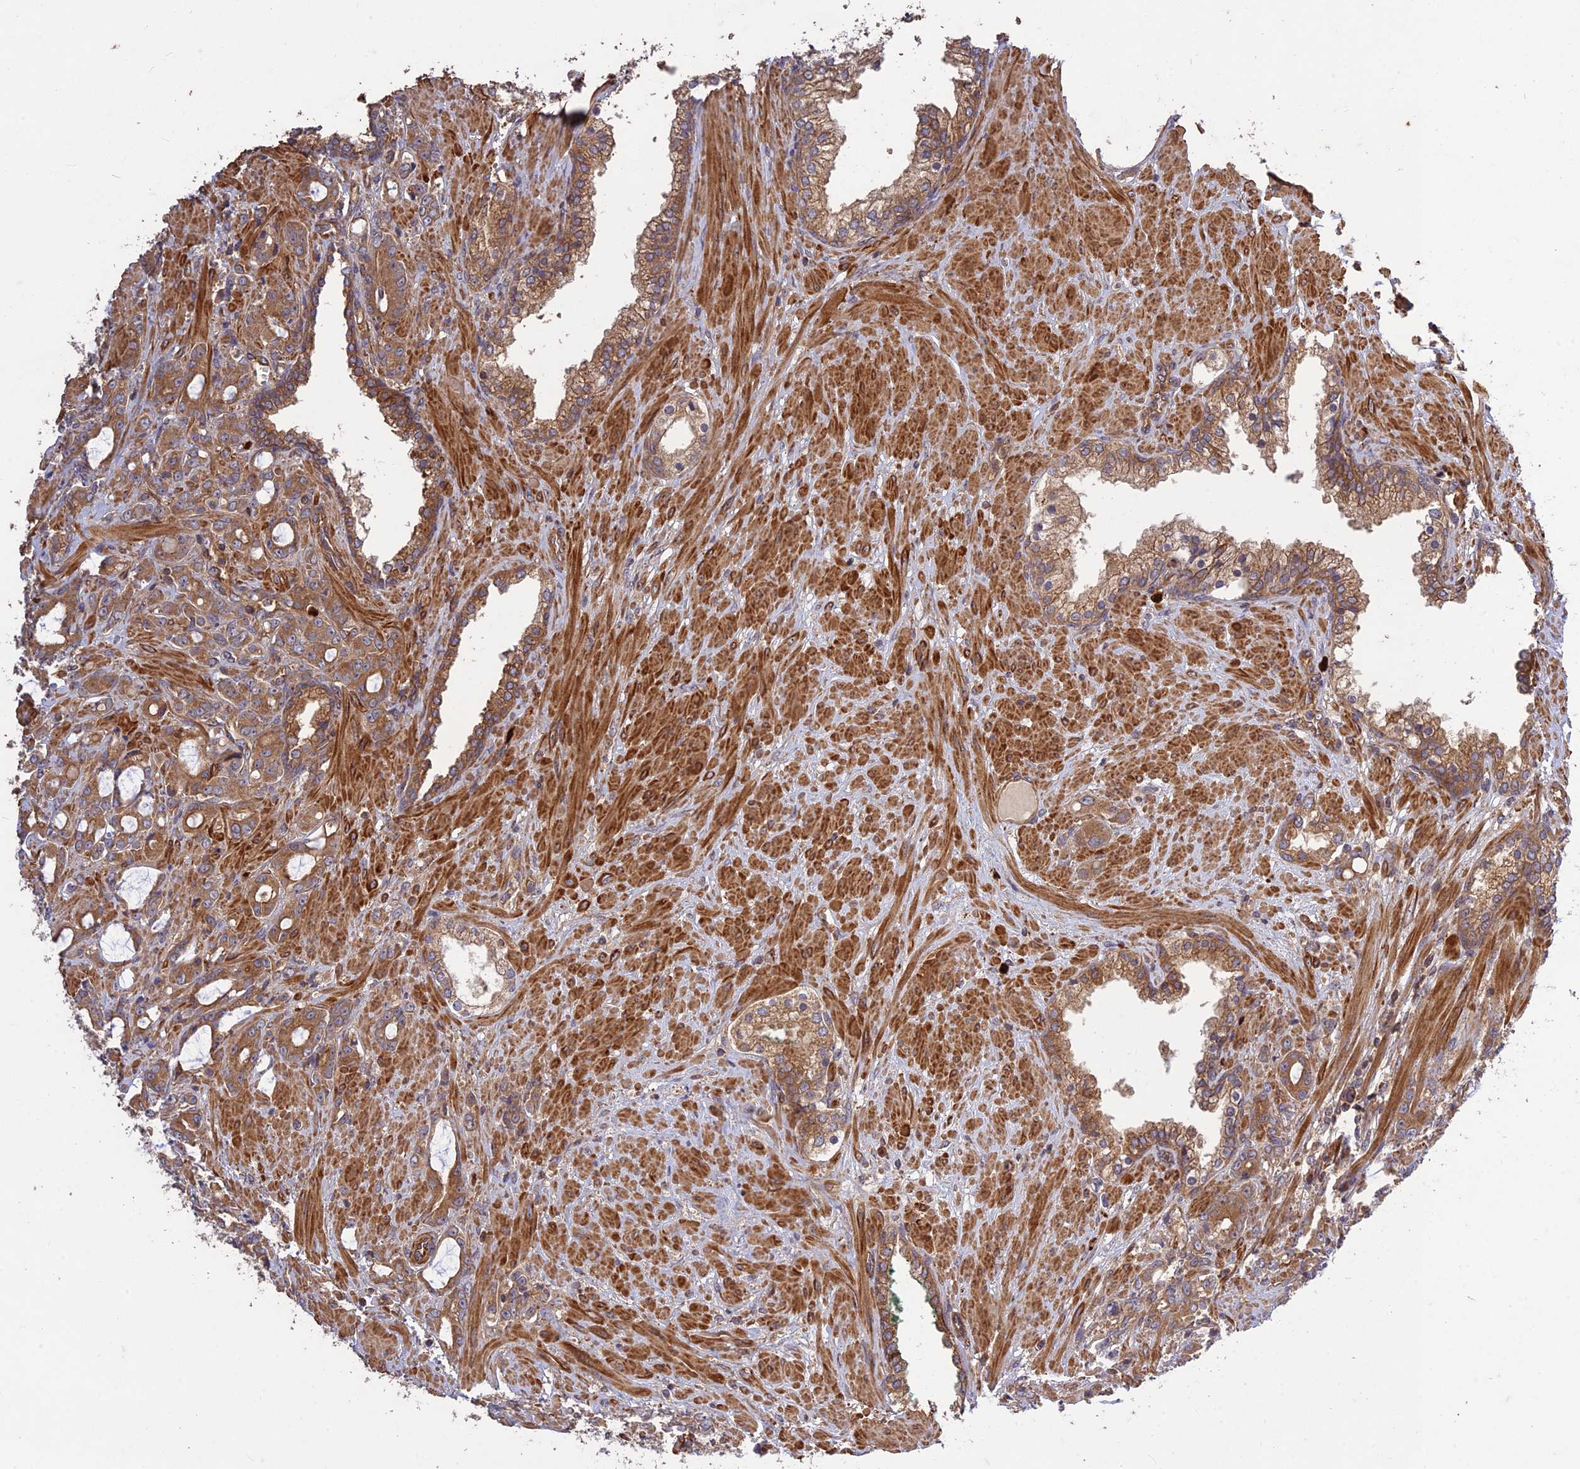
{"staining": {"intensity": "moderate", "quantity": ">75%", "location": "cytoplasmic/membranous"}, "tissue": "prostate cancer", "cell_type": "Tumor cells", "image_type": "cancer", "snomed": [{"axis": "morphology", "description": "Adenocarcinoma, High grade"}, {"axis": "topography", "description": "Prostate"}], "caption": "Prostate high-grade adenocarcinoma tissue displays moderate cytoplasmic/membranous positivity in approximately >75% of tumor cells, visualized by immunohistochemistry.", "gene": "TMEM131L", "patient": {"sex": "male", "age": 72}}